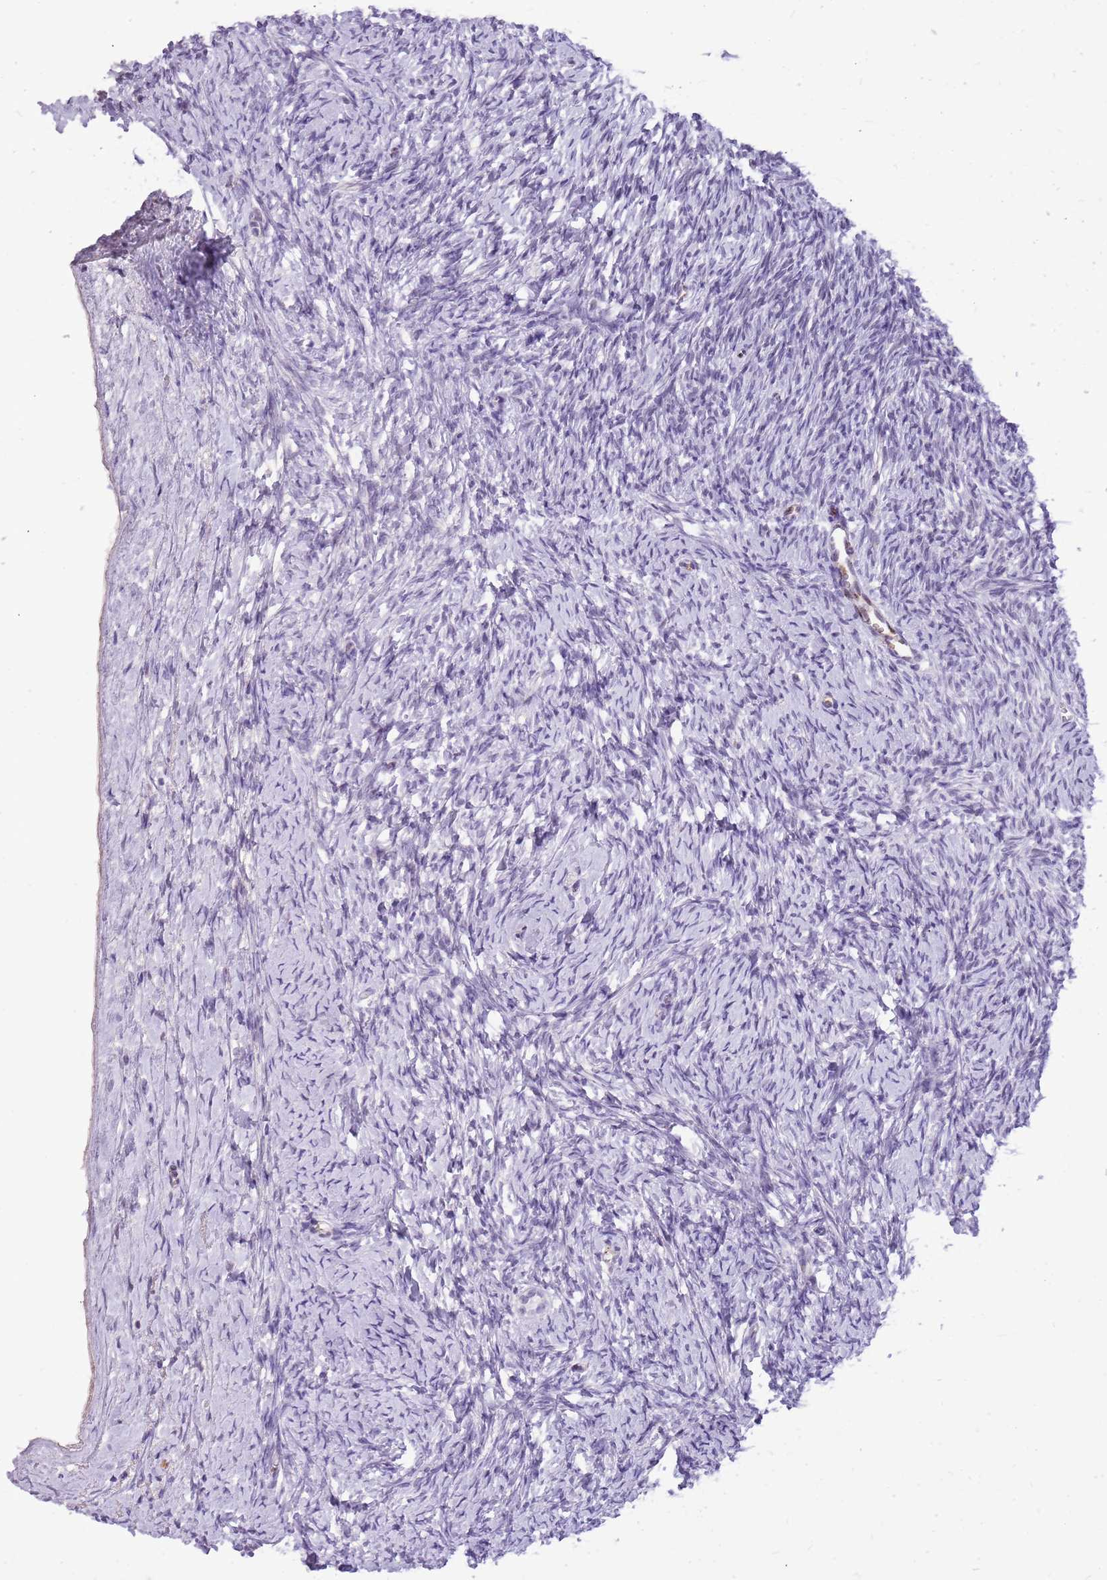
{"staining": {"intensity": "negative", "quantity": "none", "location": "none"}, "tissue": "ovary", "cell_type": "Ovarian stroma cells", "image_type": "normal", "snomed": [{"axis": "morphology", "description": "Normal tissue, NOS"}, {"axis": "morphology", "description": "Developmental malformation"}, {"axis": "topography", "description": "Ovary"}], "caption": "DAB (3,3'-diaminobenzidine) immunohistochemical staining of unremarkable ovary displays no significant expression in ovarian stroma cells. (IHC, brightfield microscopy, high magnification).", "gene": "PCNX1", "patient": {"sex": "female", "age": 39}}